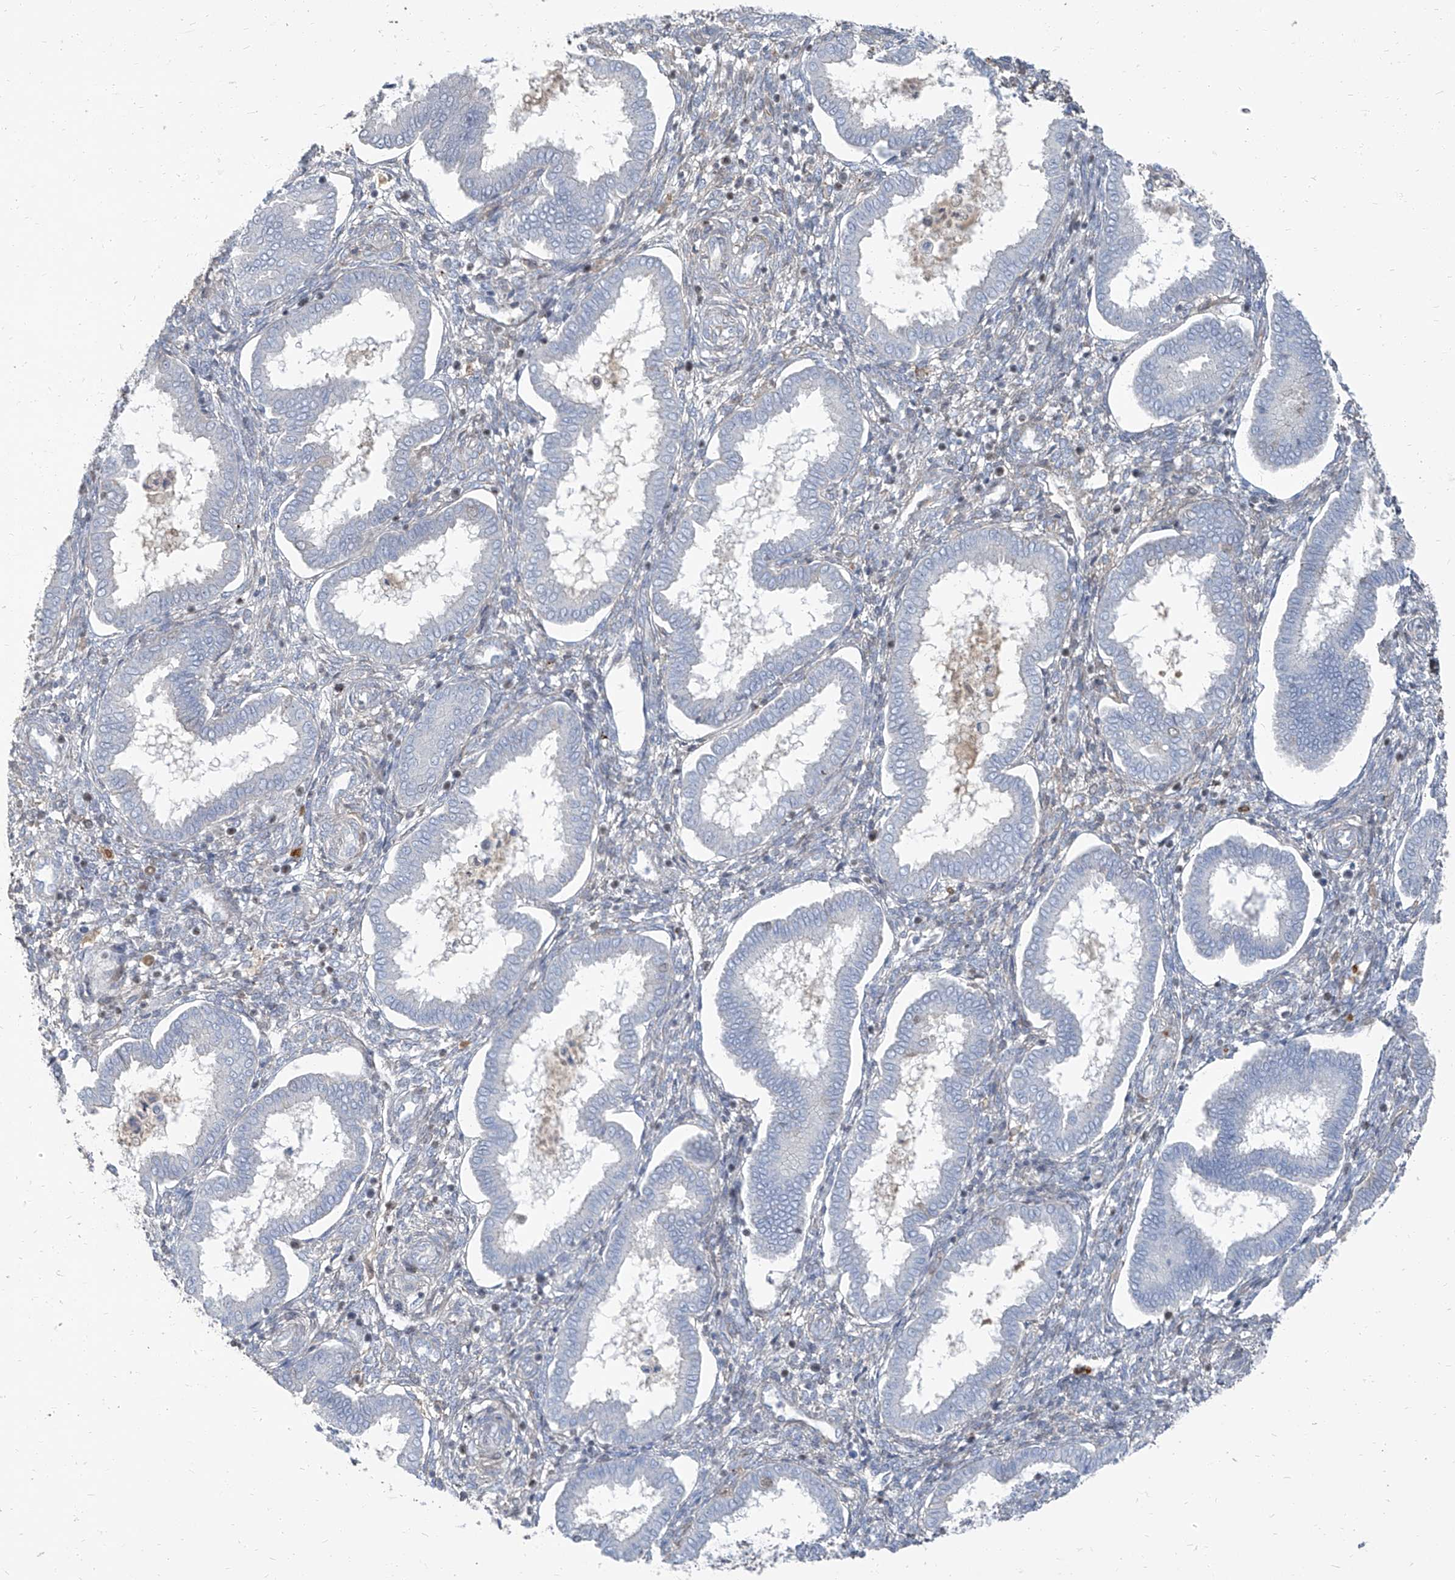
{"staining": {"intensity": "negative", "quantity": "none", "location": "none"}, "tissue": "endometrium", "cell_type": "Cells in endometrial stroma", "image_type": "normal", "snomed": [{"axis": "morphology", "description": "Normal tissue, NOS"}, {"axis": "topography", "description": "Endometrium"}], "caption": "This is an IHC micrograph of benign human endometrium. There is no expression in cells in endometrial stroma.", "gene": "HOXA3", "patient": {"sex": "female", "age": 24}}